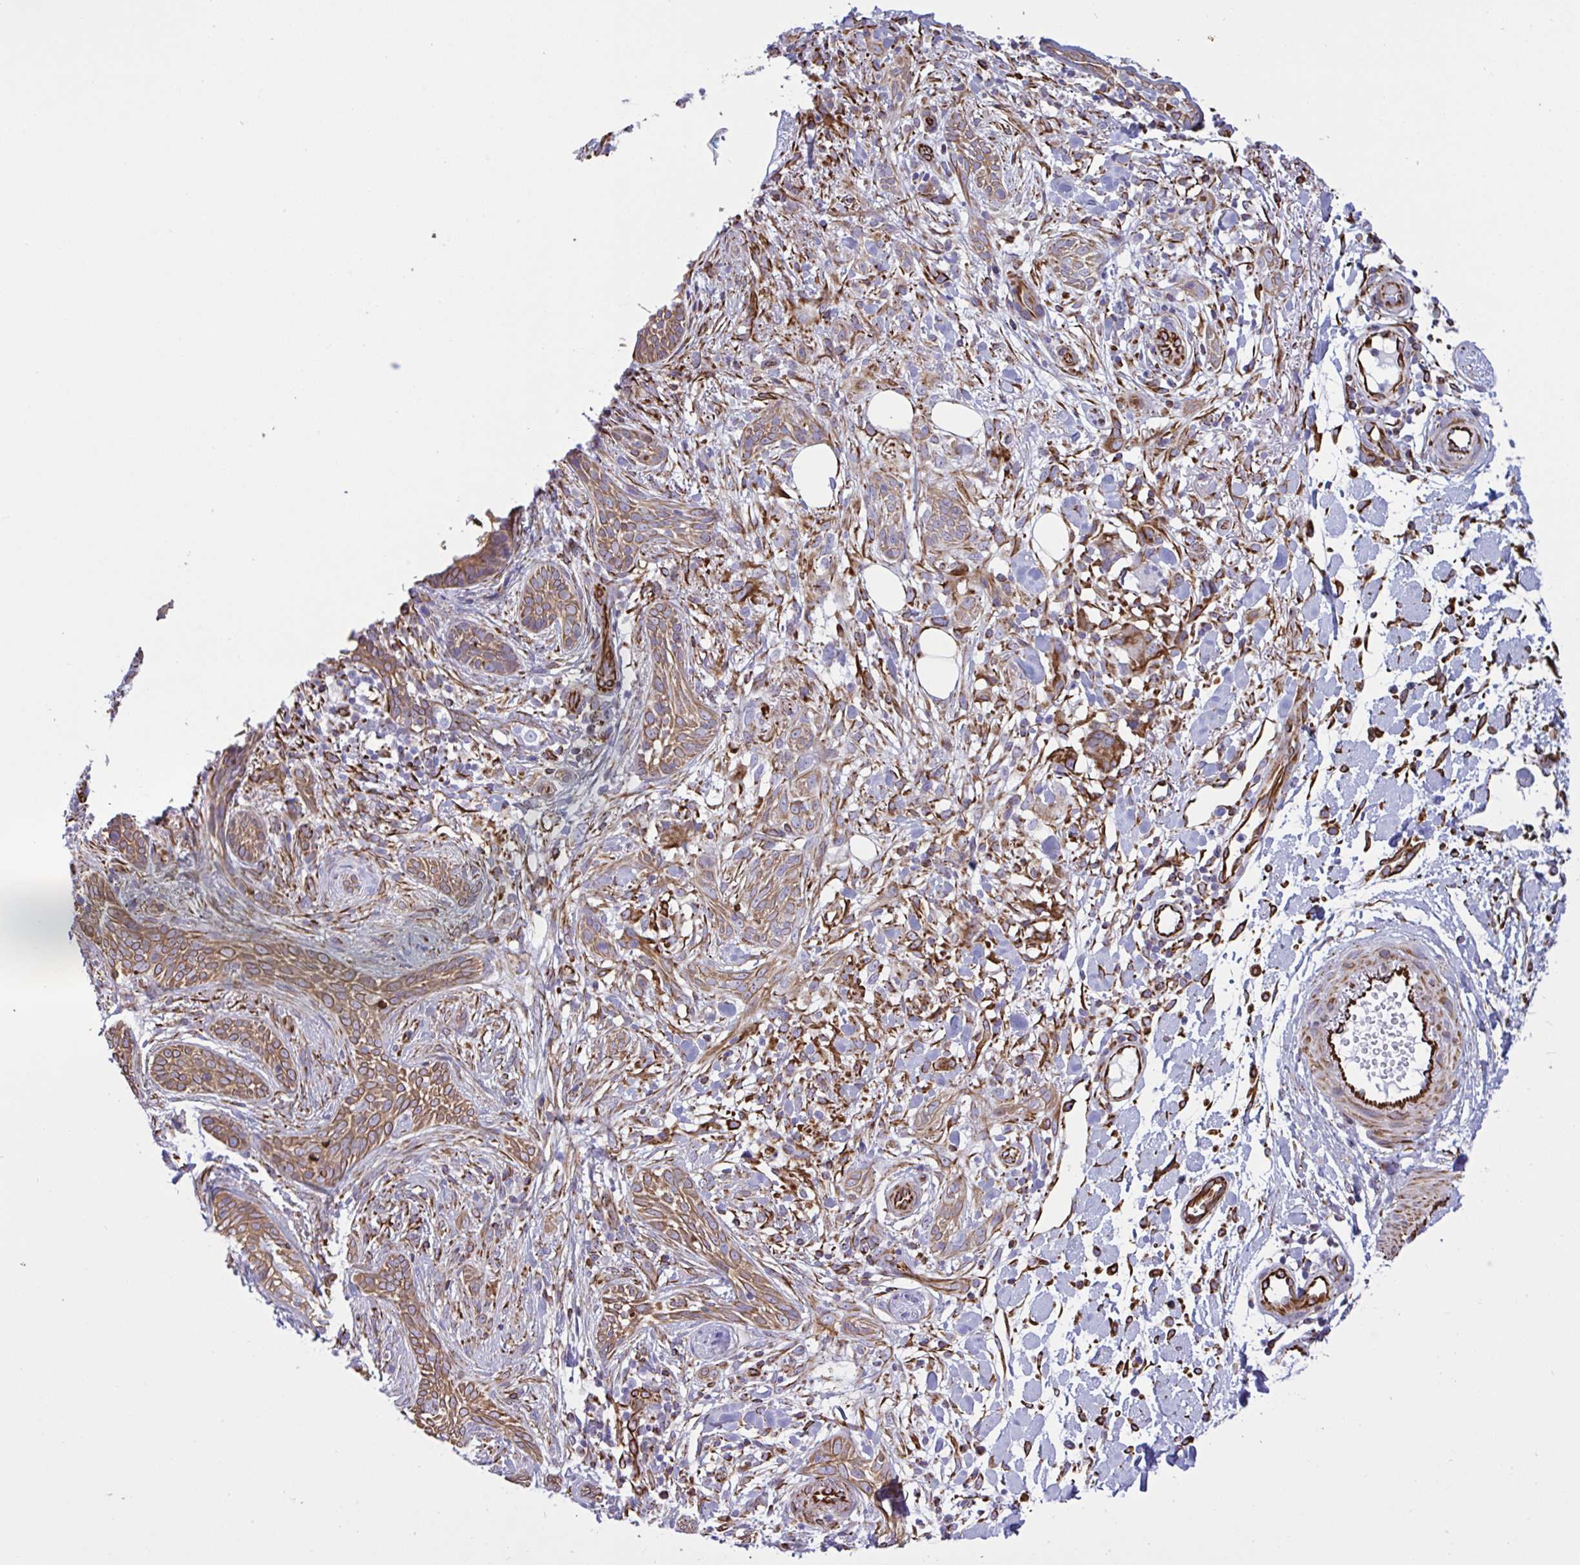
{"staining": {"intensity": "moderate", "quantity": ">75%", "location": "cytoplasmic/membranous"}, "tissue": "skin cancer", "cell_type": "Tumor cells", "image_type": "cancer", "snomed": [{"axis": "morphology", "description": "Basal cell carcinoma"}, {"axis": "topography", "description": "Skin"}], "caption": "This photomicrograph exhibits immunohistochemistry (IHC) staining of skin cancer, with medium moderate cytoplasmic/membranous positivity in about >75% of tumor cells.", "gene": "SMAD5", "patient": {"sex": "male", "age": 75}}